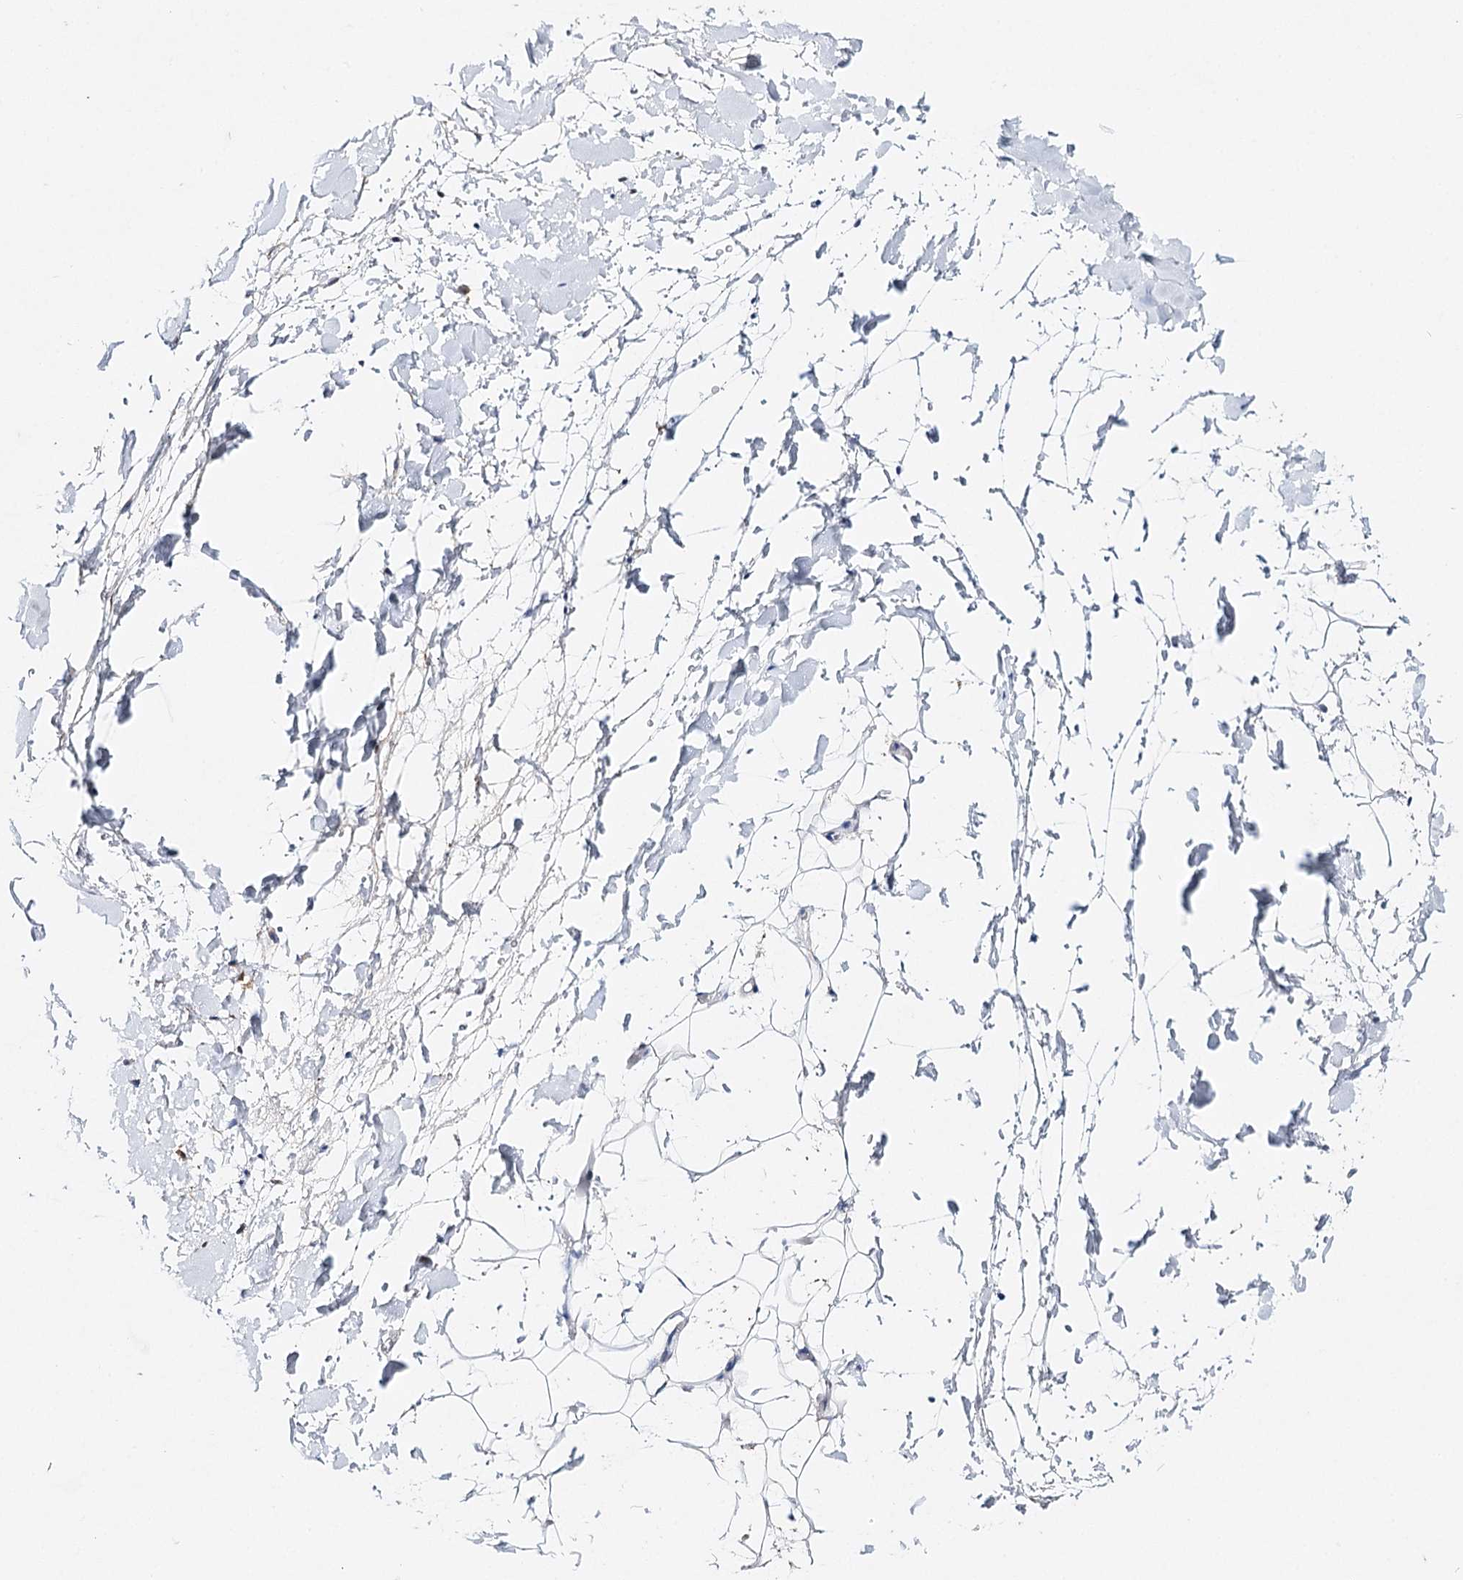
{"staining": {"intensity": "negative", "quantity": "none", "location": "none"}, "tissue": "adipose tissue", "cell_type": "Adipocytes", "image_type": "normal", "snomed": [{"axis": "morphology", "description": "Normal tissue, NOS"}, {"axis": "topography", "description": "Breast"}], "caption": "High magnification brightfield microscopy of benign adipose tissue stained with DAB (3,3'-diaminobenzidine) (brown) and counterstained with hematoxylin (blue): adipocytes show no significant expression.", "gene": "CFAP46", "patient": {"sex": "female", "age": 26}}